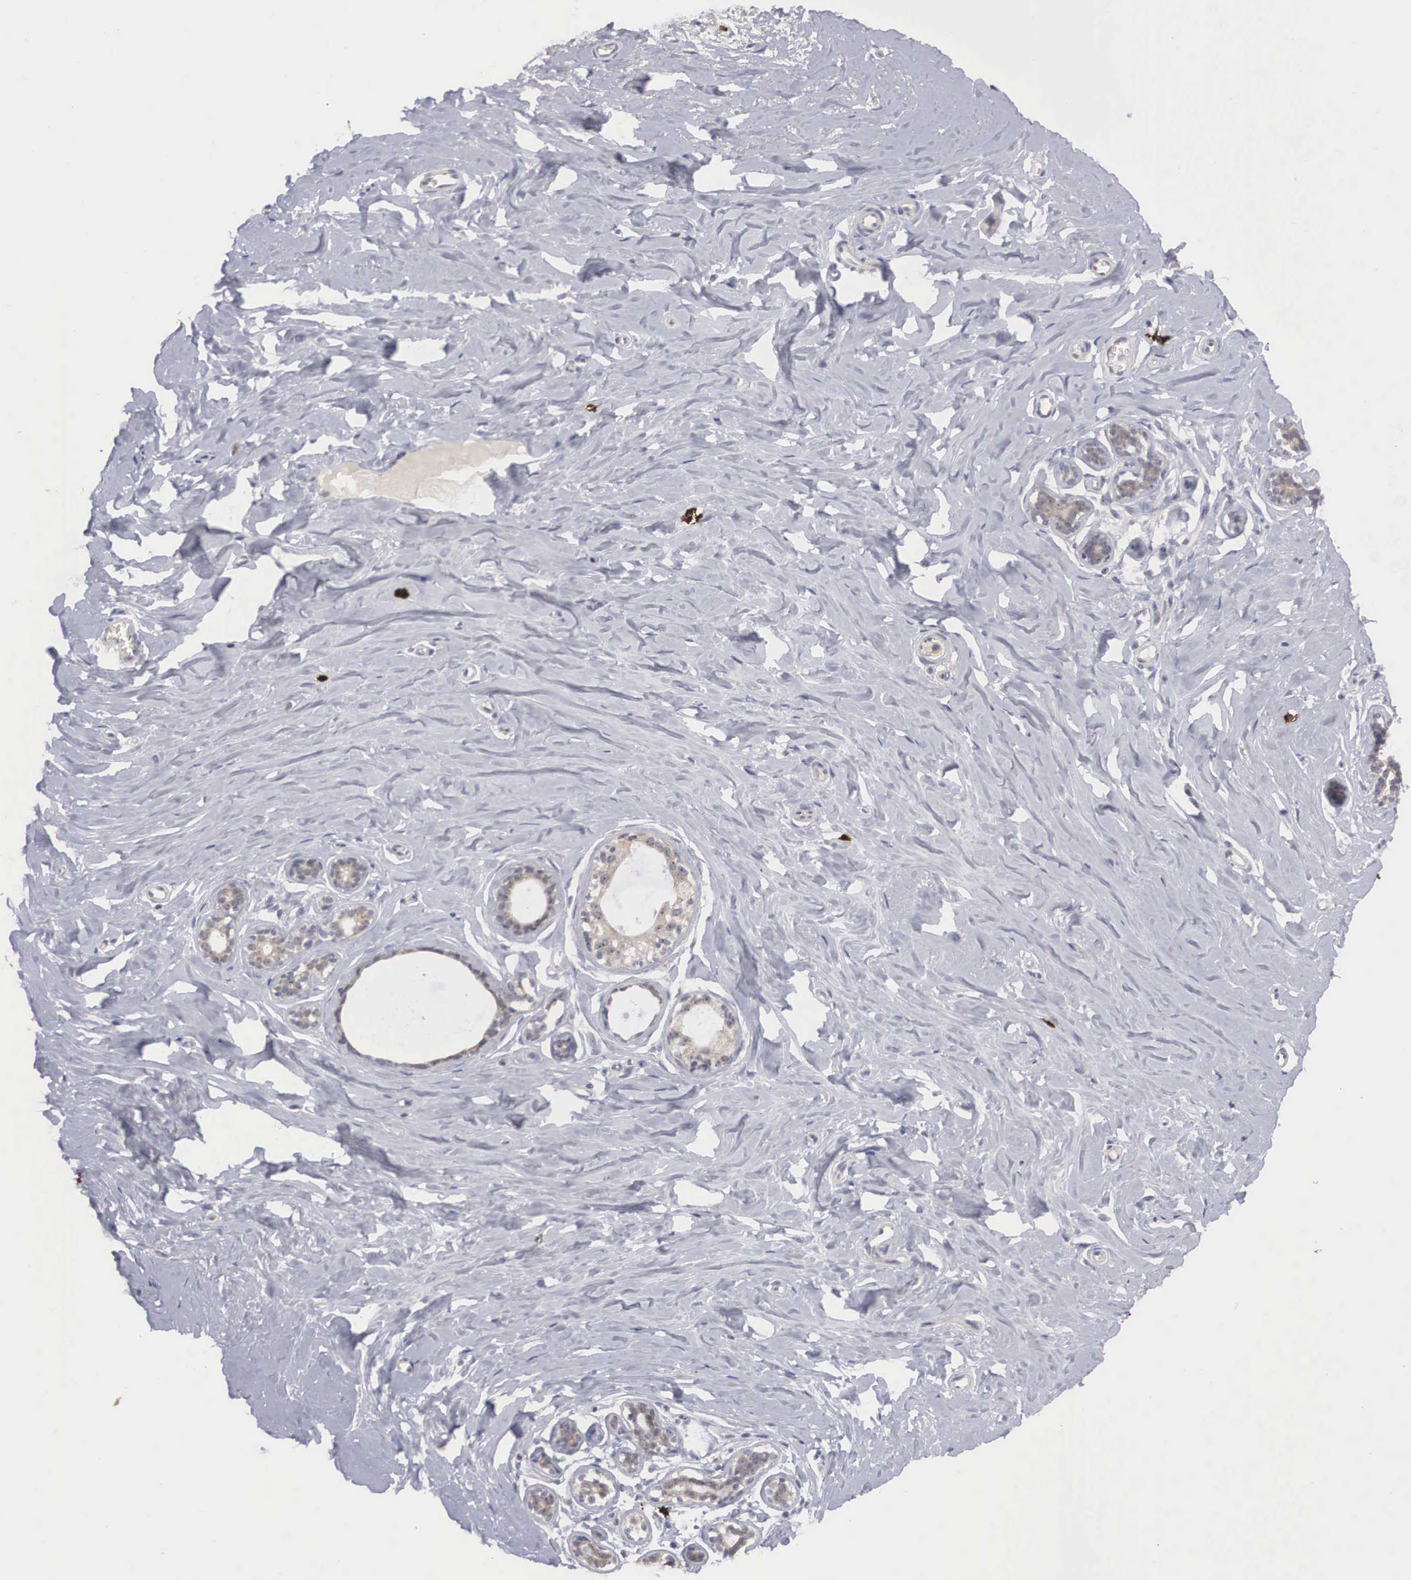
{"staining": {"intensity": "negative", "quantity": "none", "location": "none"}, "tissue": "breast", "cell_type": "Adipocytes", "image_type": "normal", "snomed": [{"axis": "morphology", "description": "Normal tissue, NOS"}, {"axis": "topography", "description": "Breast"}], "caption": "The micrograph demonstrates no staining of adipocytes in normal breast.", "gene": "AMN", "patient": {"sex": "female", "age": 45}}